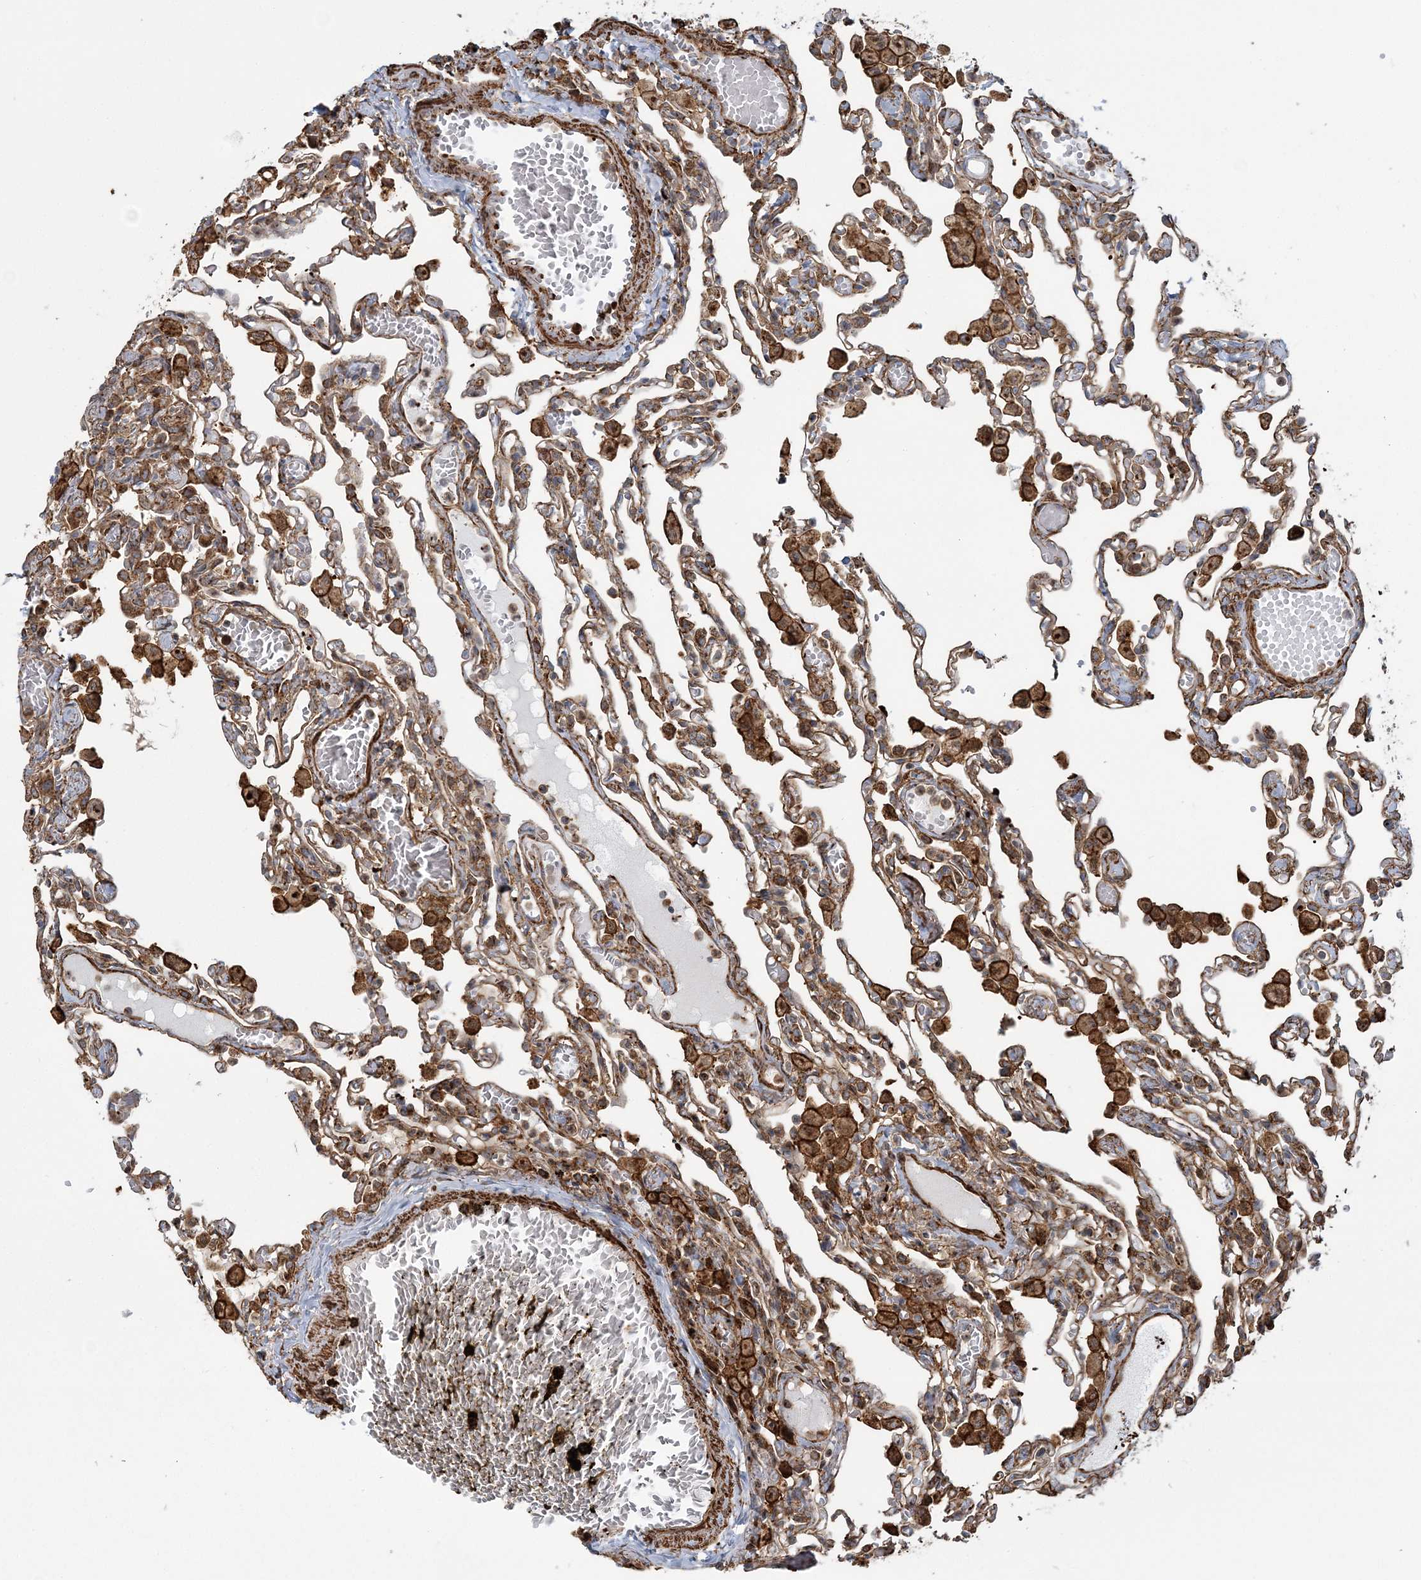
{"staining": {"intensity": "moderate", "quantity": "25%-75%", "location": "cytoplasmic/membranous"}, "tissue": "lung", "cell_type": "Alveolar cells", "image_type": "normal", "snomed": [{"axis": "morphology", "description": "Normal tissue, NOS"}, {"axis": "topography", "description": "Bronchus"}, {"axis": "topography", "description": "Lung"}], "caption": "Immunohistochemical staining of unremarkable lung exhibits moderate cytoplasmic/membranous protein expression in approximately 25%-75% of alveolar cells.", "gene": "TRAF3IP2", "patient": {"sex": "female", "age": 49}}